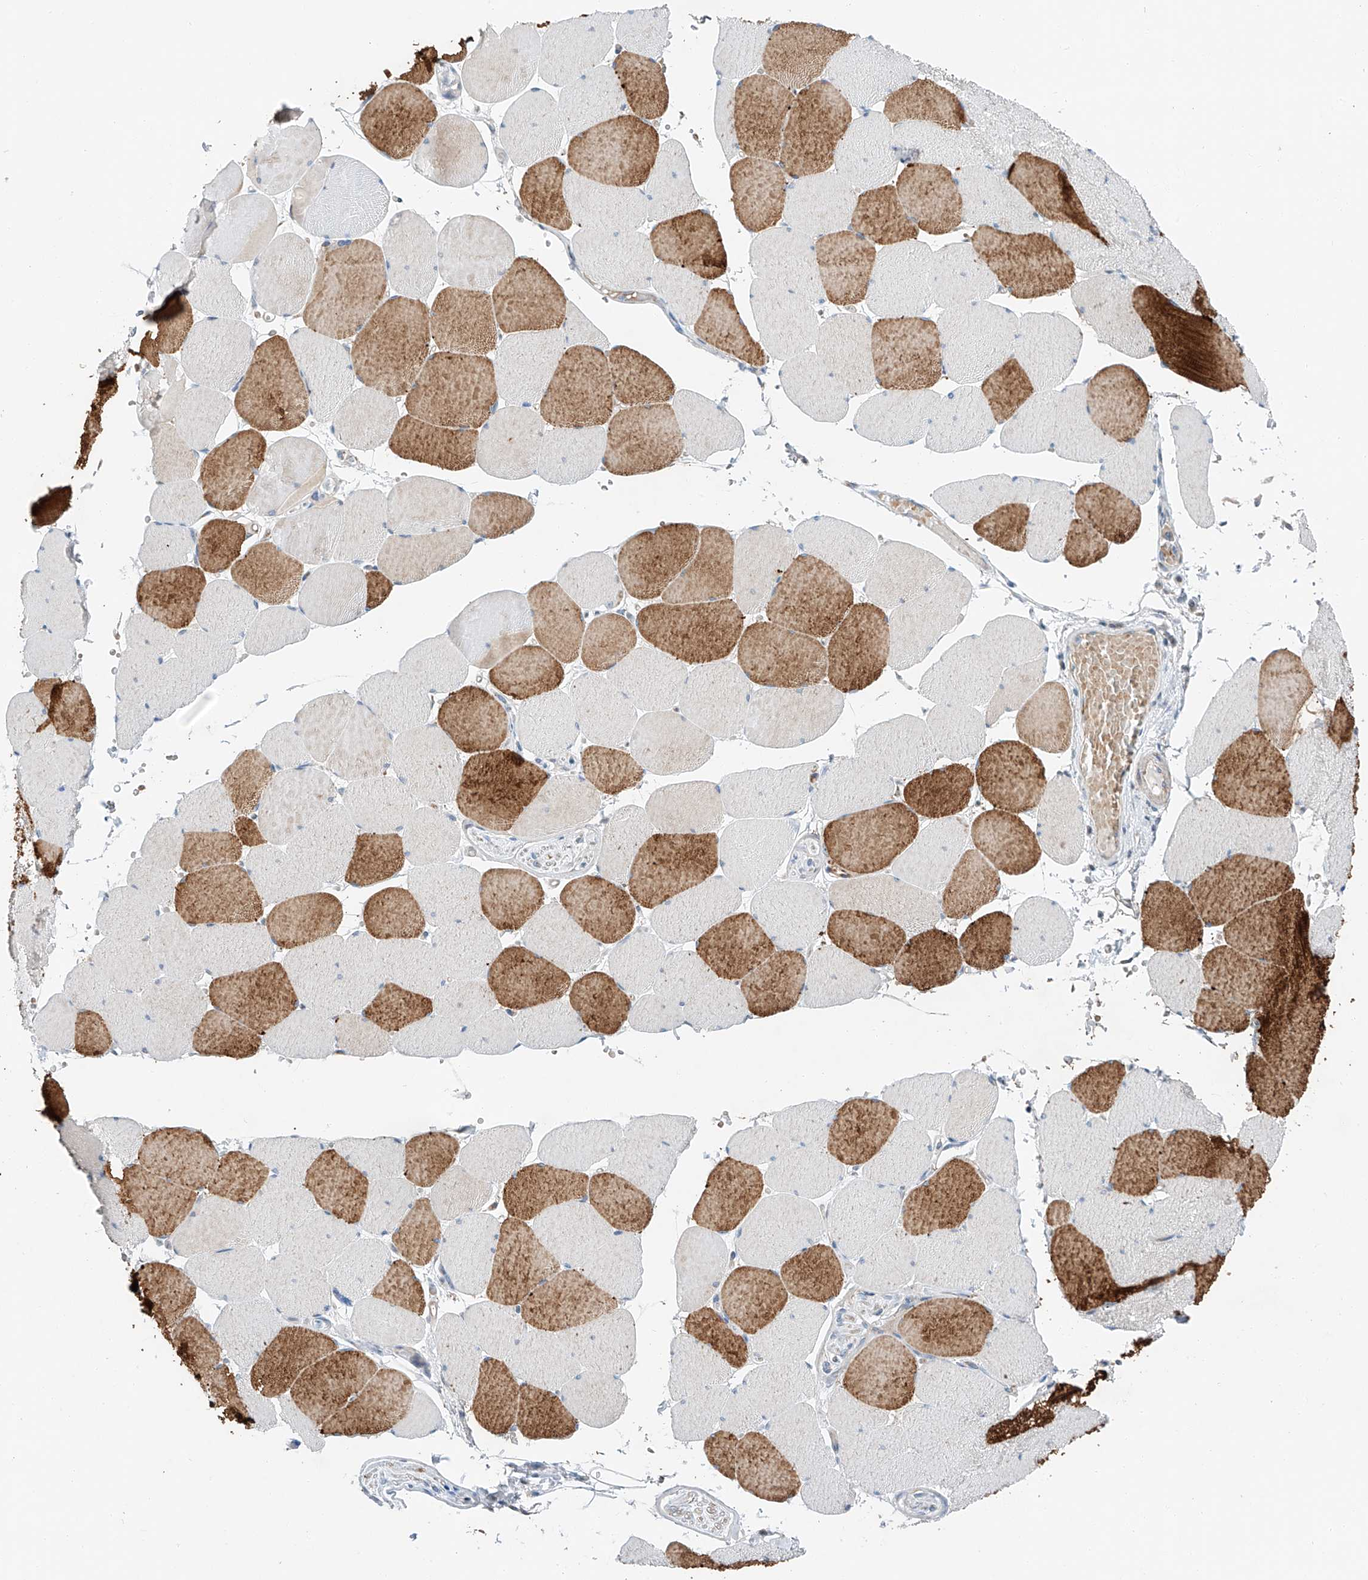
{"staining": {"intensity": "strong", "quantity": "25%-75%", "location": "cytoplasmic/membranous"}, "tissue": "skeletal muscle", "cell_type": "Myocytes", "image_type": "normal", "snomed": [{"axis": "morphology", "description": "Normal tissue, NOS"}, {"axis": "topography", "description": "Skeletal muscle"}, {"axis": "topography", "description": "Head-Neck"}], "caption": "This photomicrograph exhibits IHC staining of normal skeletal muscle, with high strong cytoplasmic/membranous positivity in about 25%-75% of myocytes.", "gene": "CLDND1", "patient": {"sex": "male", "age": 66}}